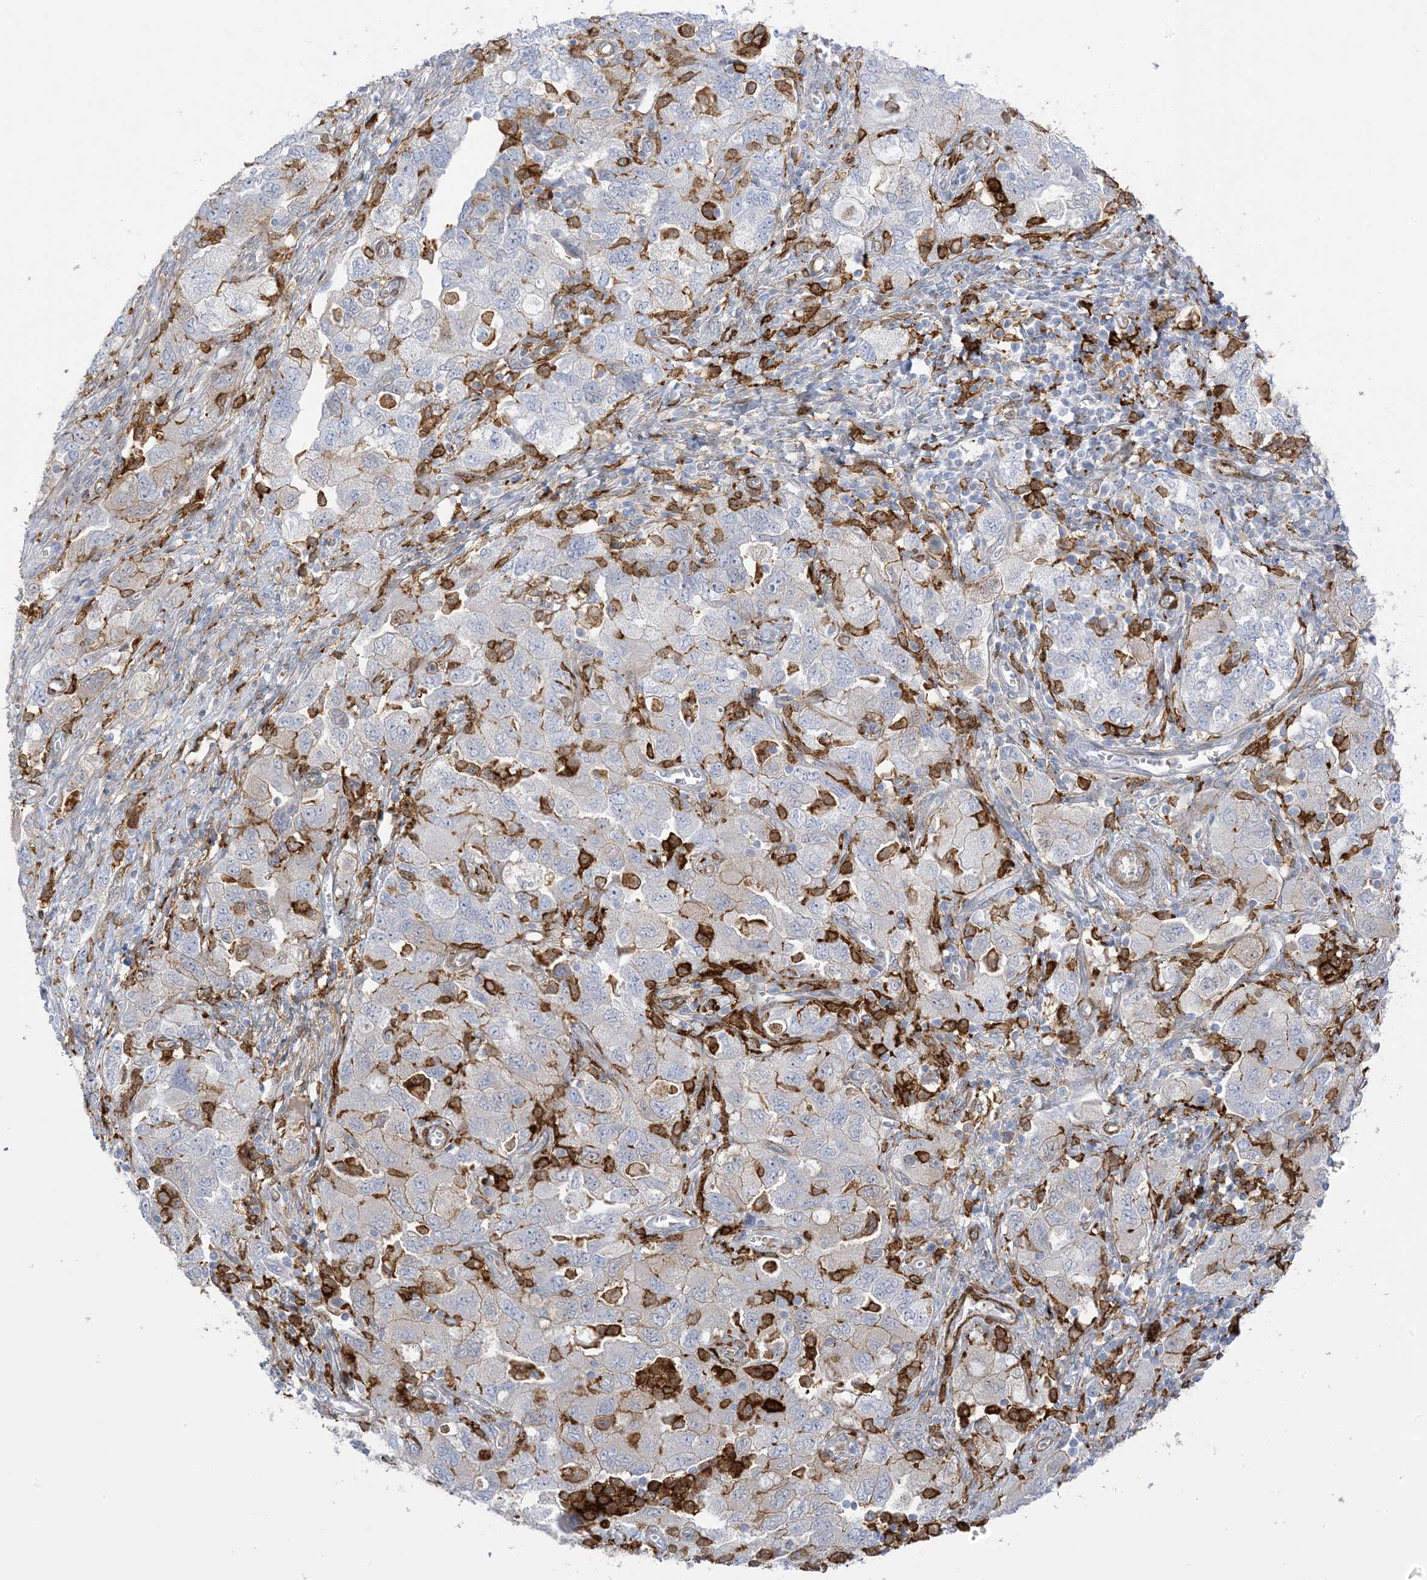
{"staining": {"intensity": "weak", "quantity": "<25%", "location": "cytoplasmic/membranous"}, "tissue": "ovarian cancer", "cell_type": "Tumor cells", "image_type": "cancer", "snomed": [{"axis": "morphology", "description": "Carcinoma, NOS"}, {"axis": "morphology", "description": "Cystadenocarcinoma, serous, NOS"}, {"axis": "topography", "description": "Ovary"}], "caption": "The image shows no staining of tumor cells in ovarian cancer (carcinoma).", "gene": "ICMT", "patient": {"sex": "female", "age": 69}}